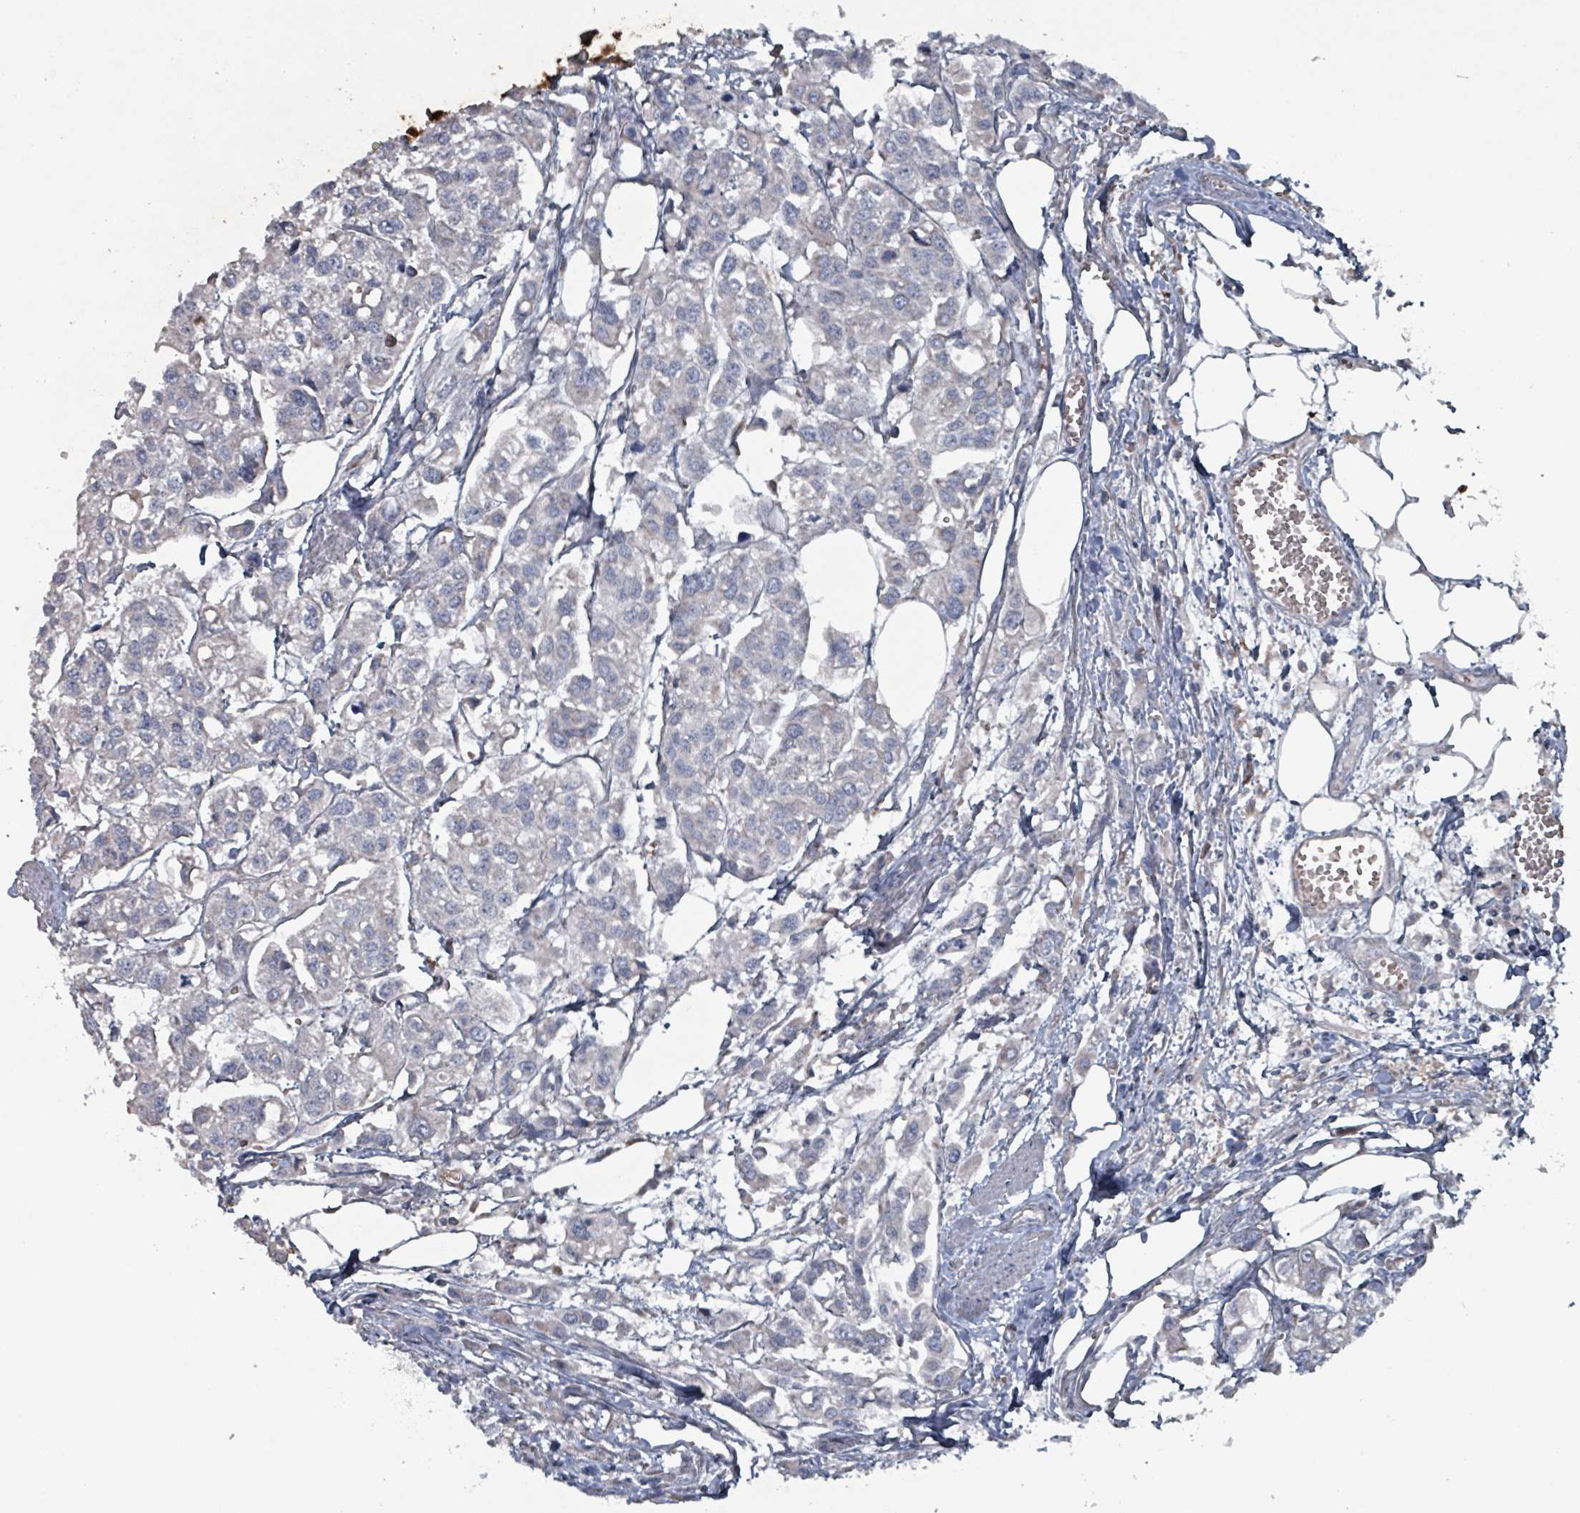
{"staining": {"intensity": "negative", "quantity": "none", "location": "none"}, "tissue": "urothelial cancer", "cell_type": "Tumor cells", "image_type": "cancer", "snomed": [{"axis": "morphology", "description": "Urothelial carcinoma, High grade"}, {"axis": "topography", "description": "Urinary bladder"}], "caption": "Human urothelial carcinoma (high-grade) stained for a protein using immunohistochemistry demonstrates no staining in tumor cells.", "gene": "ABHD18", "patient": {"sex": "male", "age": 67}}